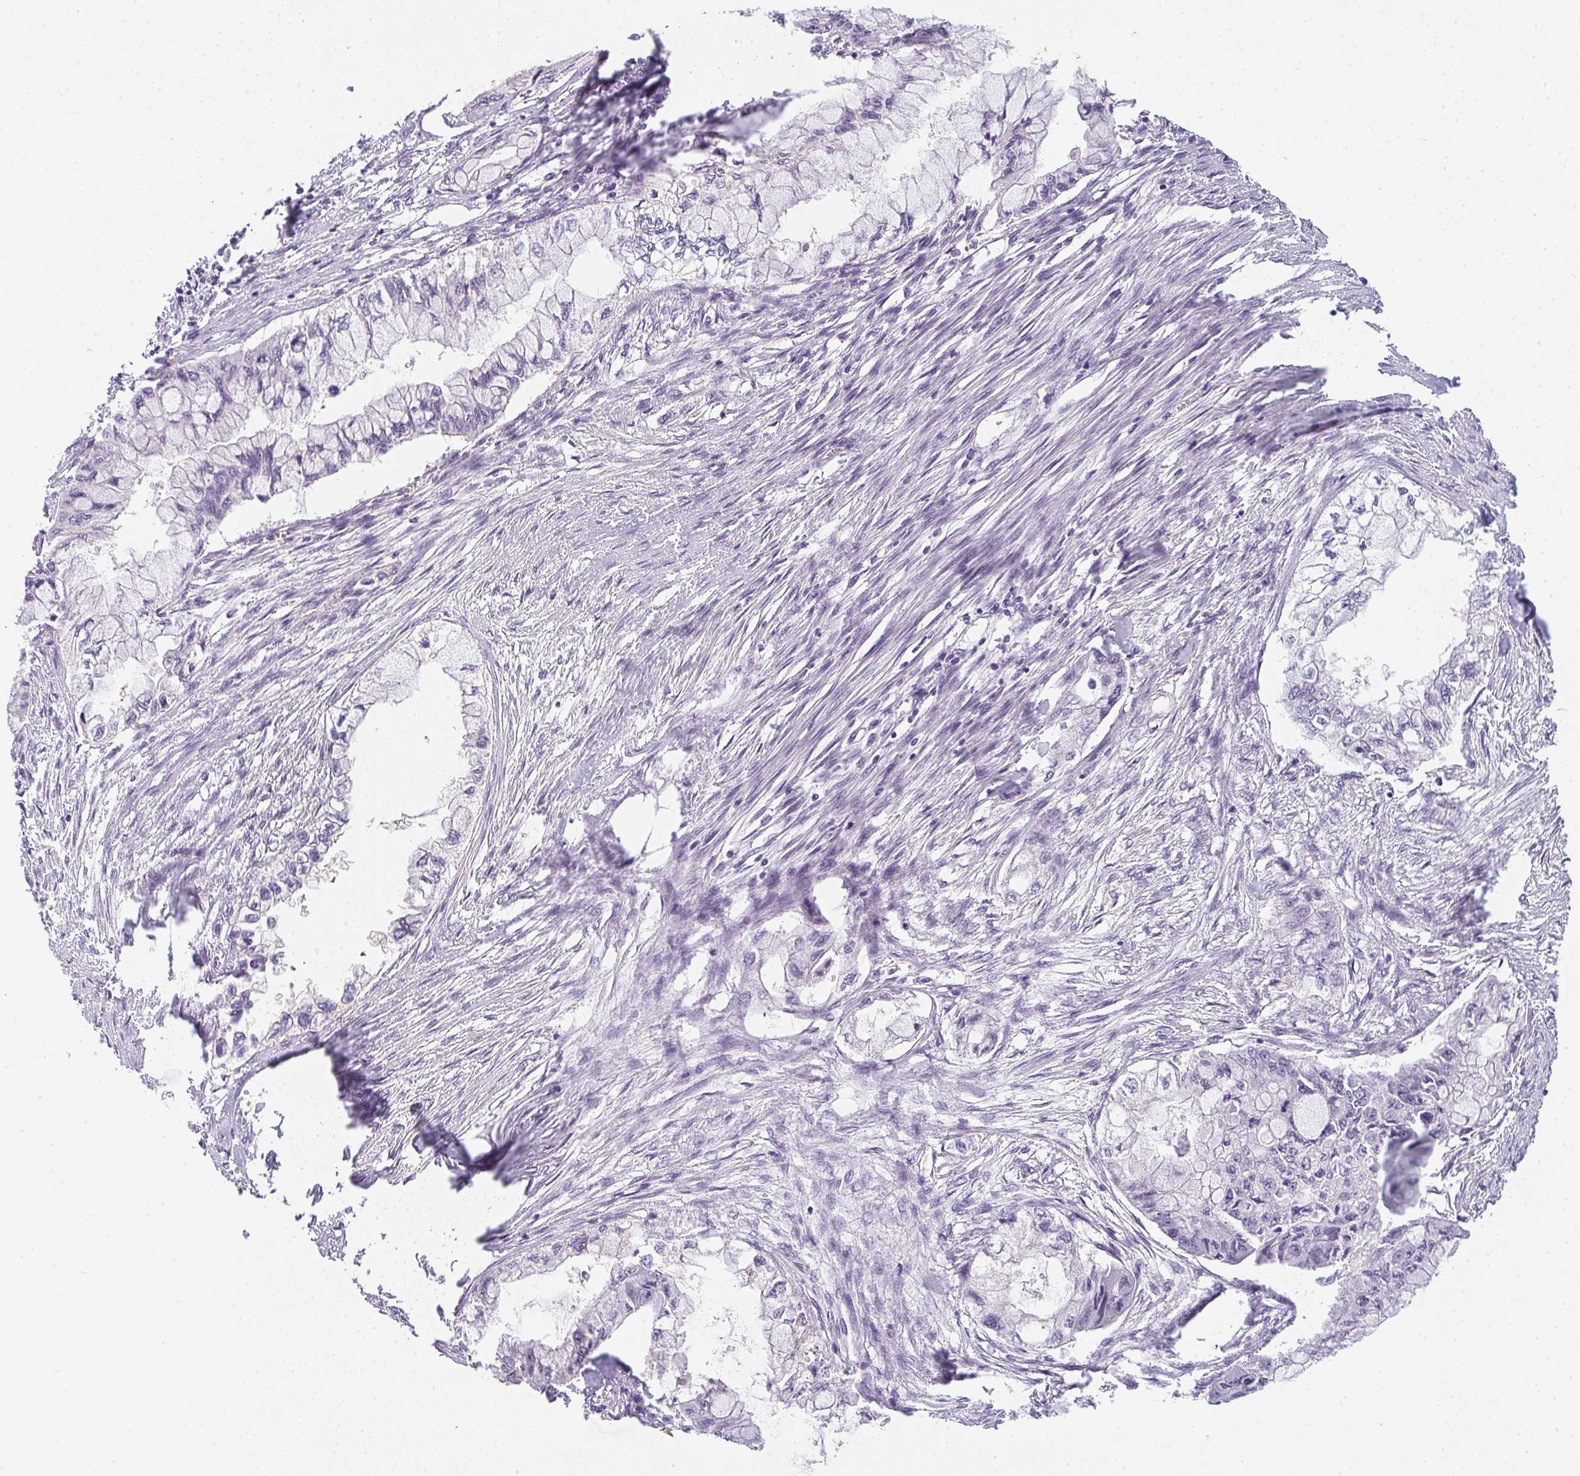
{"staining": {"intensity": "negative", "quantity": "none", "location": "none"}, "tissue": "pancreatic cancer", "cell_type": "Tumor cells", "image_type": "cancer", "snomed": [{"axis": "morphology", "description": "Adenocarcinoma, NOS"}, {"axis": "topography", "description": "Pancreas"}], "caption": "High magnification brightfield microscopy of pancreatic cancer (adenocarcinoma) stained with DAB (3,3'-diaminobenzidine) (brown) and counterstained with hematoxylin (blue): tumor cells show no significant expression.", "gene": "C1QTNF8", "patient": {"sex": "male", "age": 48}}